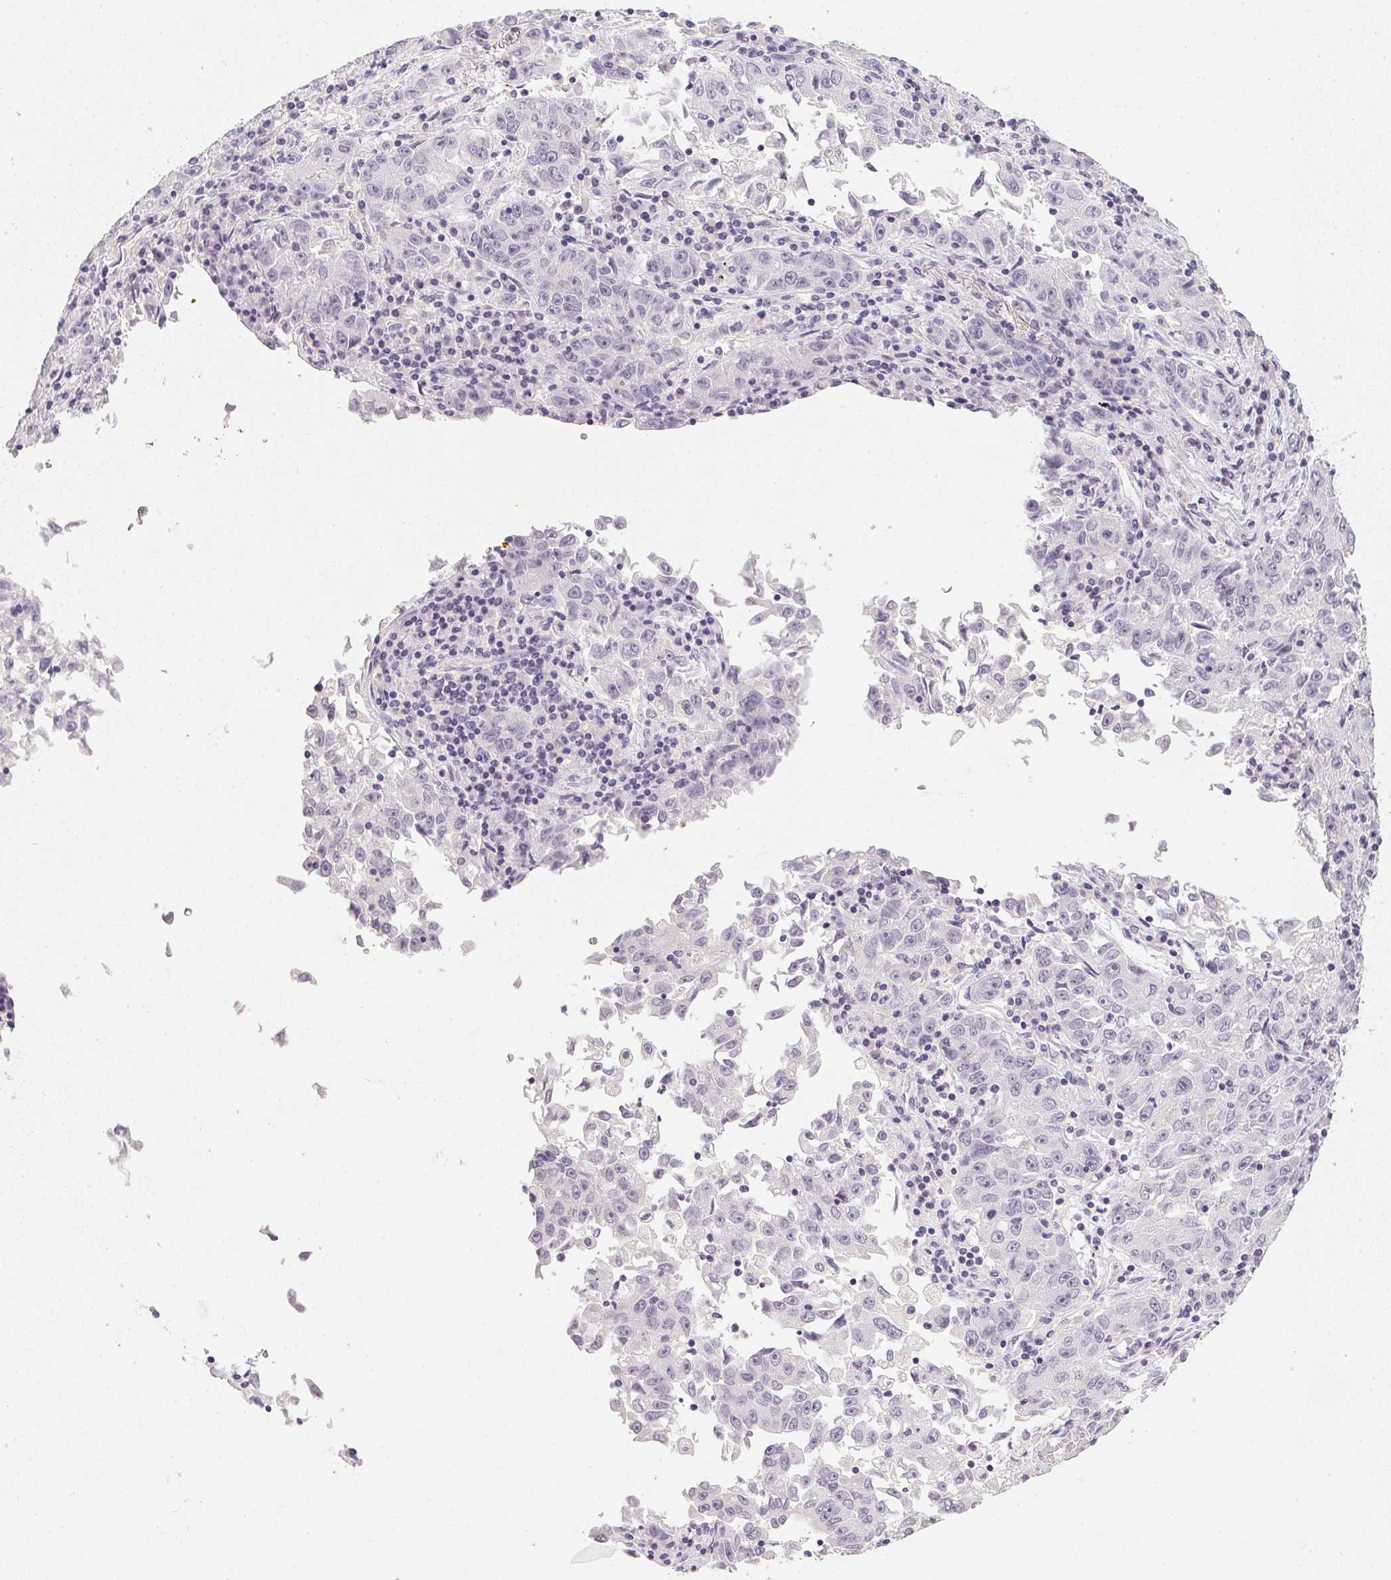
{"staining": {"intensity": "negative", "quantity": "none", "location": "none"}, "tissue": "lung cancer", "cell_type": "Tumor cells", "image_type": "cancer", "snomed": [{"axis": "morphology", "description": "Normal morphology"}, {"axis": "morphology", "description": "Adenocarcinoma, NOS"}, {"axis": "topography", "description": "Lymph node"}, {"axis": "topography", "description": "Lung"}], "caption": "The micrograph exhibits no significant staining in tumor cells of lung cancer. (DAB IHC visualized using brightfield microscopy, high magnification).", "gene": "PPY", "patient": {"sex": "female", "age": 57}}